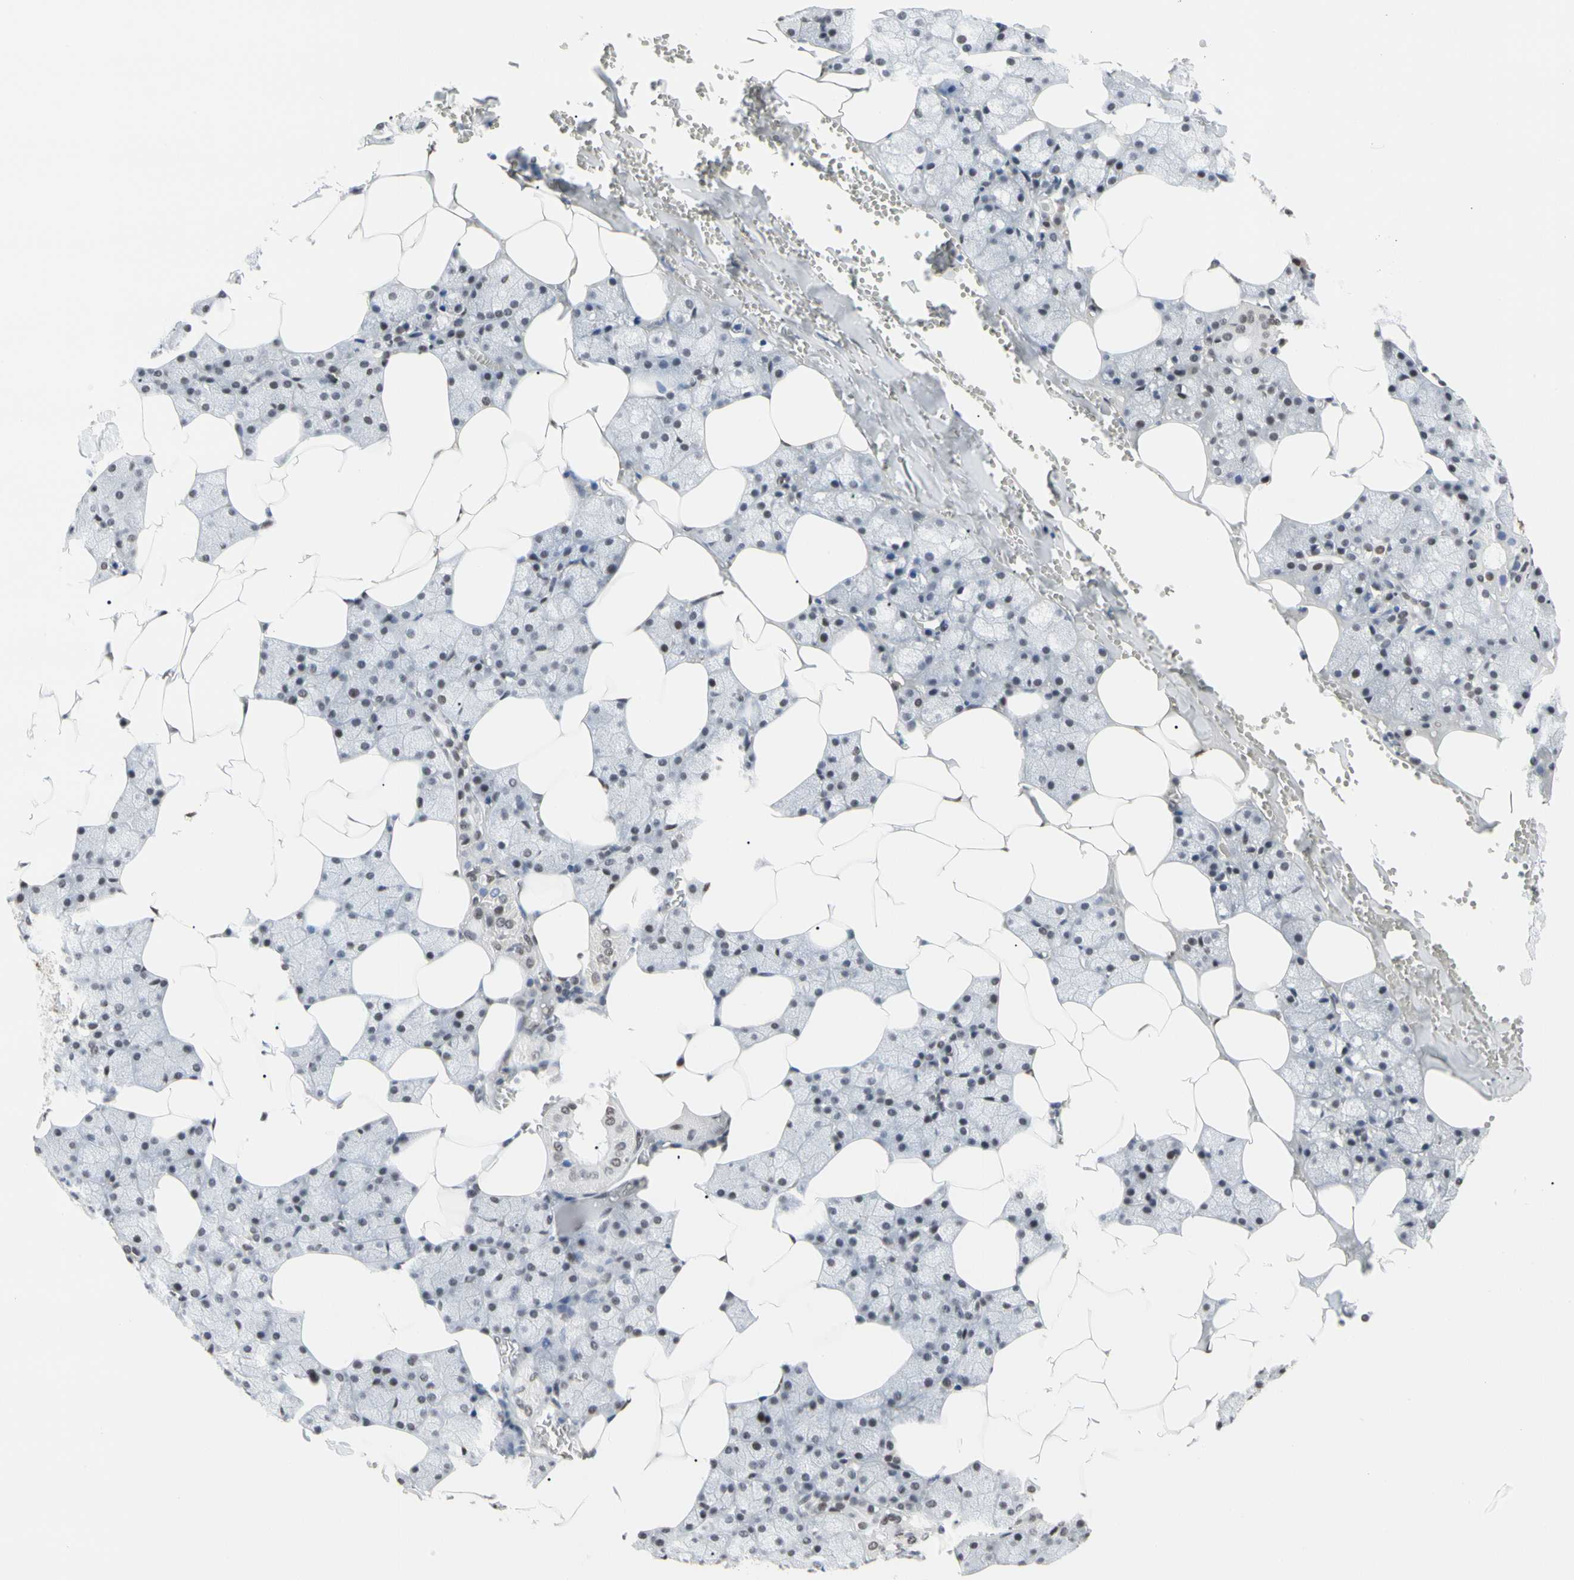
{"staining": {"intensity": "weak", "quantity": "25%-75%", "location": "nuclear"}, "tissue": "salivary gland", "cell_type": "Glandular cells", "image_type": "normal", "snomed": [{"axis": "morphology", "description": "Normal tissue, NOS"}, {"axis": "topography", "description": "Salivary gland"}], "caption": "Glandular cells display weak nuclear staining in approximately 25%-75% of cells in normal salivary gland. (DAB (3,3'-diaminobenzidine) IHC with brightfield microscopy, high magnification).", "gene": "FAM98B", "patient": {"sex": "male", "age": 62}}